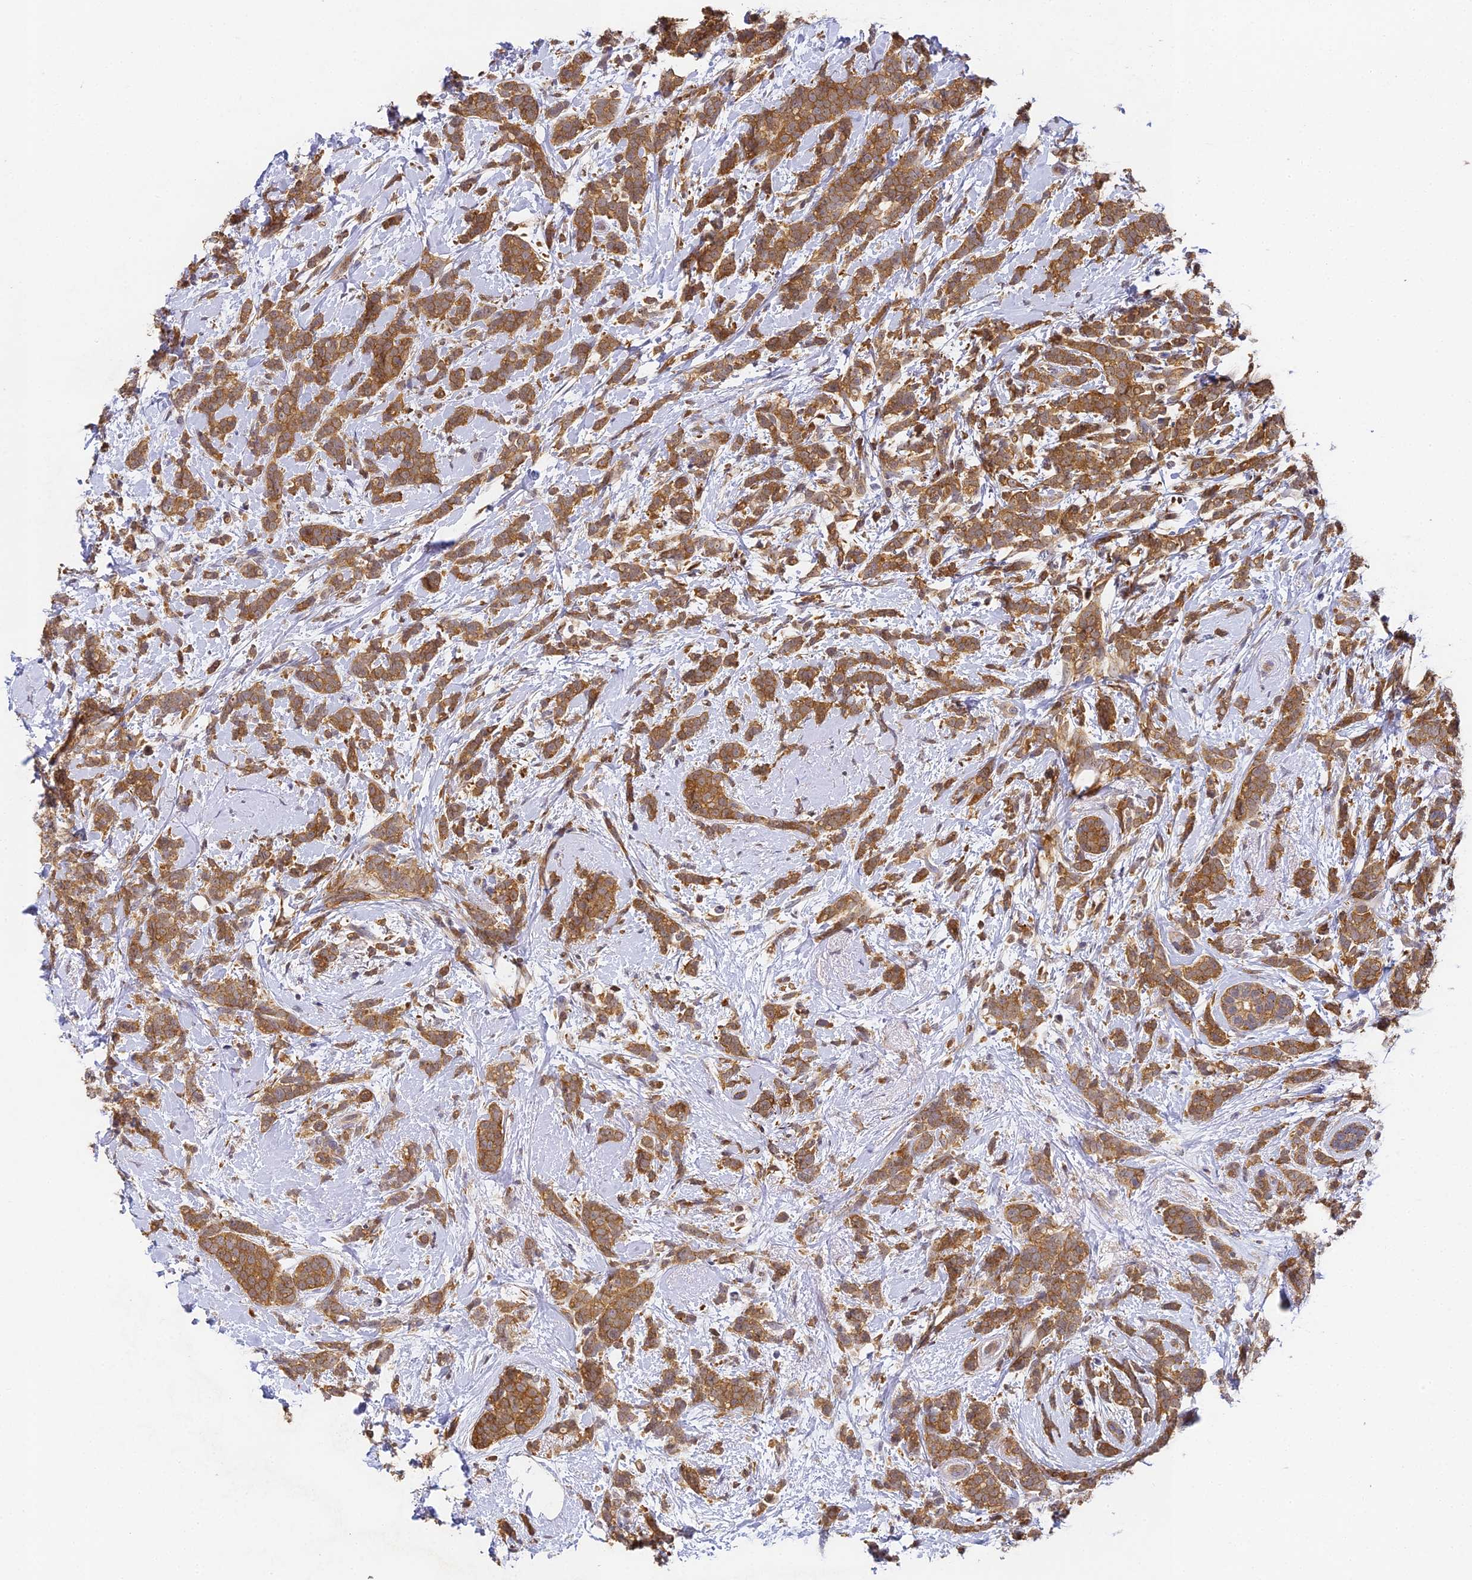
{"staining": {"intensity": "moderate", "quantity": ">75%", "location": "cytoplasmic/membranous"}, "tissue": "breast cancer", "cell_type": "Tumor cells", "image_type": "cancer", "snomed": [{"axis": "morphology", "description": "Lobular carcinoma"}, {"axis": "topography", "description": "Breast"}], "caption": "The immunohistochemical stain highlights moderate cytoplasmic/membranous staining in tumor cells of breast cancer tissue.", "gene": "YAE1", "patient": {"sex": "female", "age": 58}}